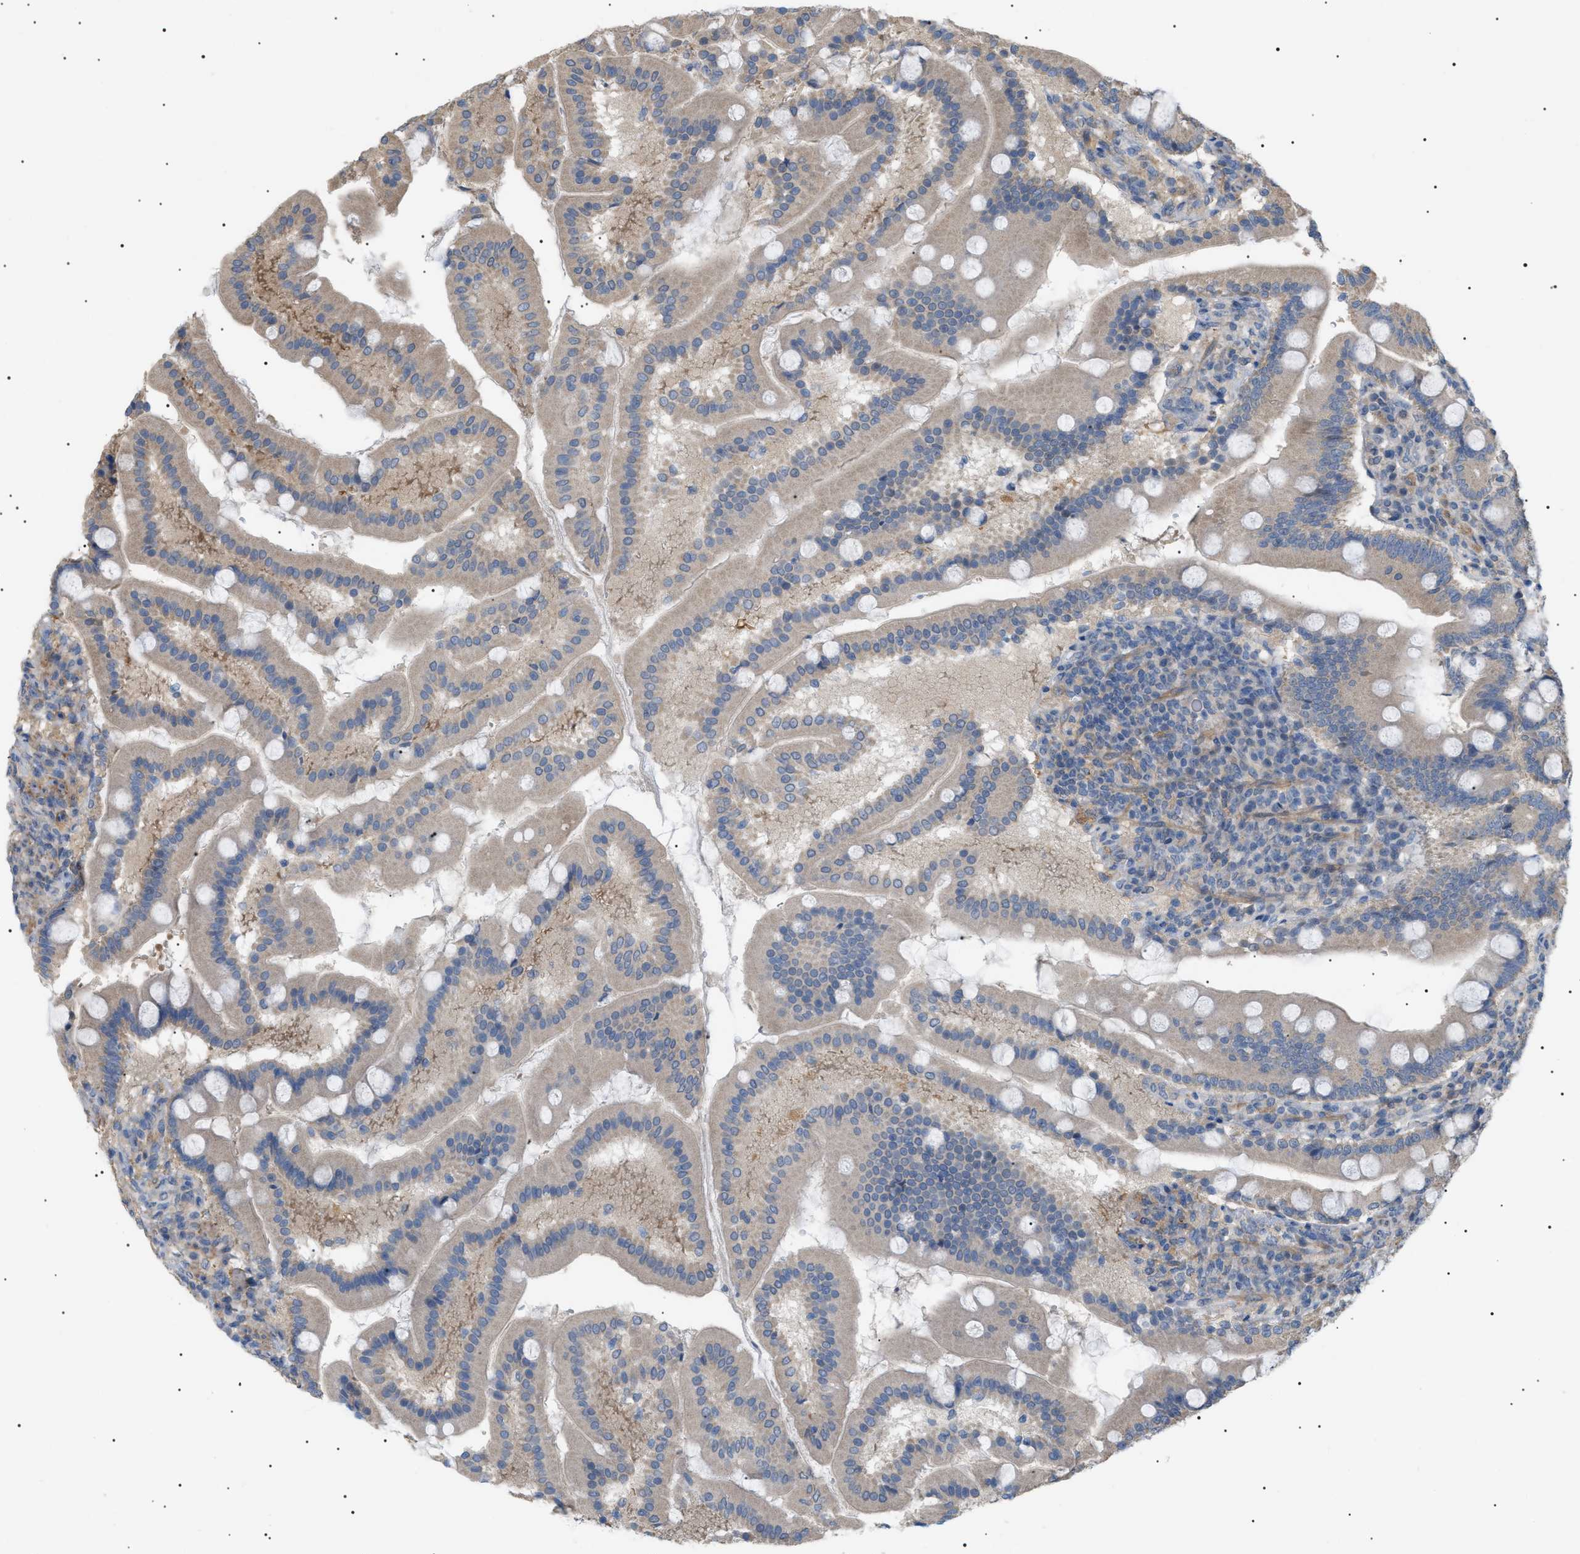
{"staining": {"intensity": "moderate", "quantity": ">75%", "location": "cytoplasmic/membranous"}, "tissue": "duodenum", "cell_type": "Glandular cells", "image_type": "normal", "snomed": [{"axis": "morphology", "description": "Normal tissue, NOS"}, {"axis": "topography", "description": "Duodenum"}], "caption": "This image reveals benign duodenum stained with IHC to label a protein in brown. The cytoplasmic/membranous of glandular cells show moderate positivity for the protein. Nuclei are counter-stained blue.", "gene": "IRS2", "patient": {"sex": "male", "age": 50}}